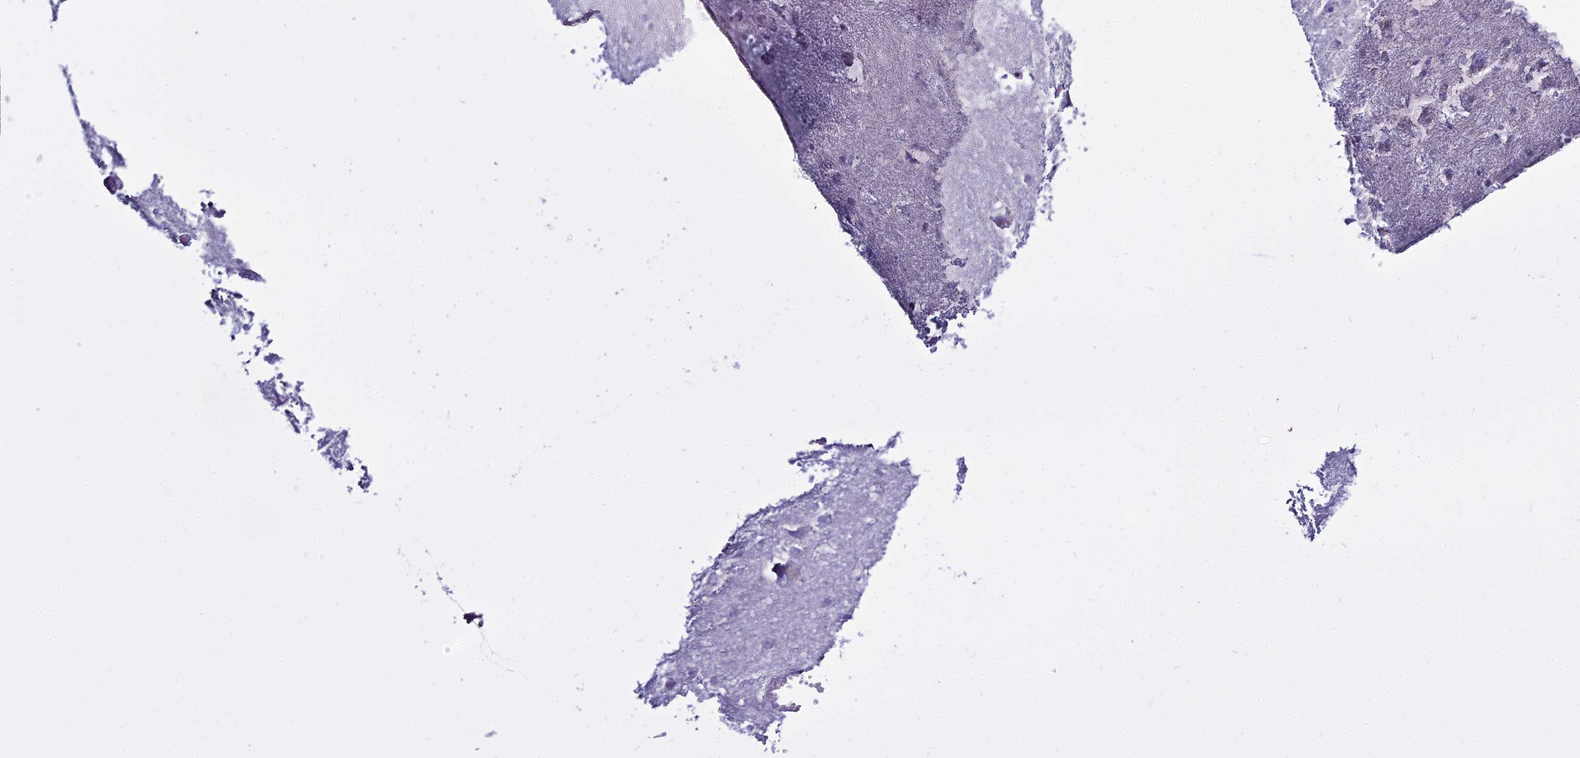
{"staining": {"intensity": "negative", "quantity": "none", "location": "none"}, "tissue": "caudate", "cell_type": "Glial cells", "image_type": "normal", "snomed": [{"axis": "morphology", "description": "Normal tissue, NOS"}, {"axis": "topography", "description": "Lateral ventricle wall"}], "caption": "Caudate was stained to show a protein in brown. There is no significant positivity in glial cells.", "gene": "CD5", "patient": {"sex": "male", "age": 37}}